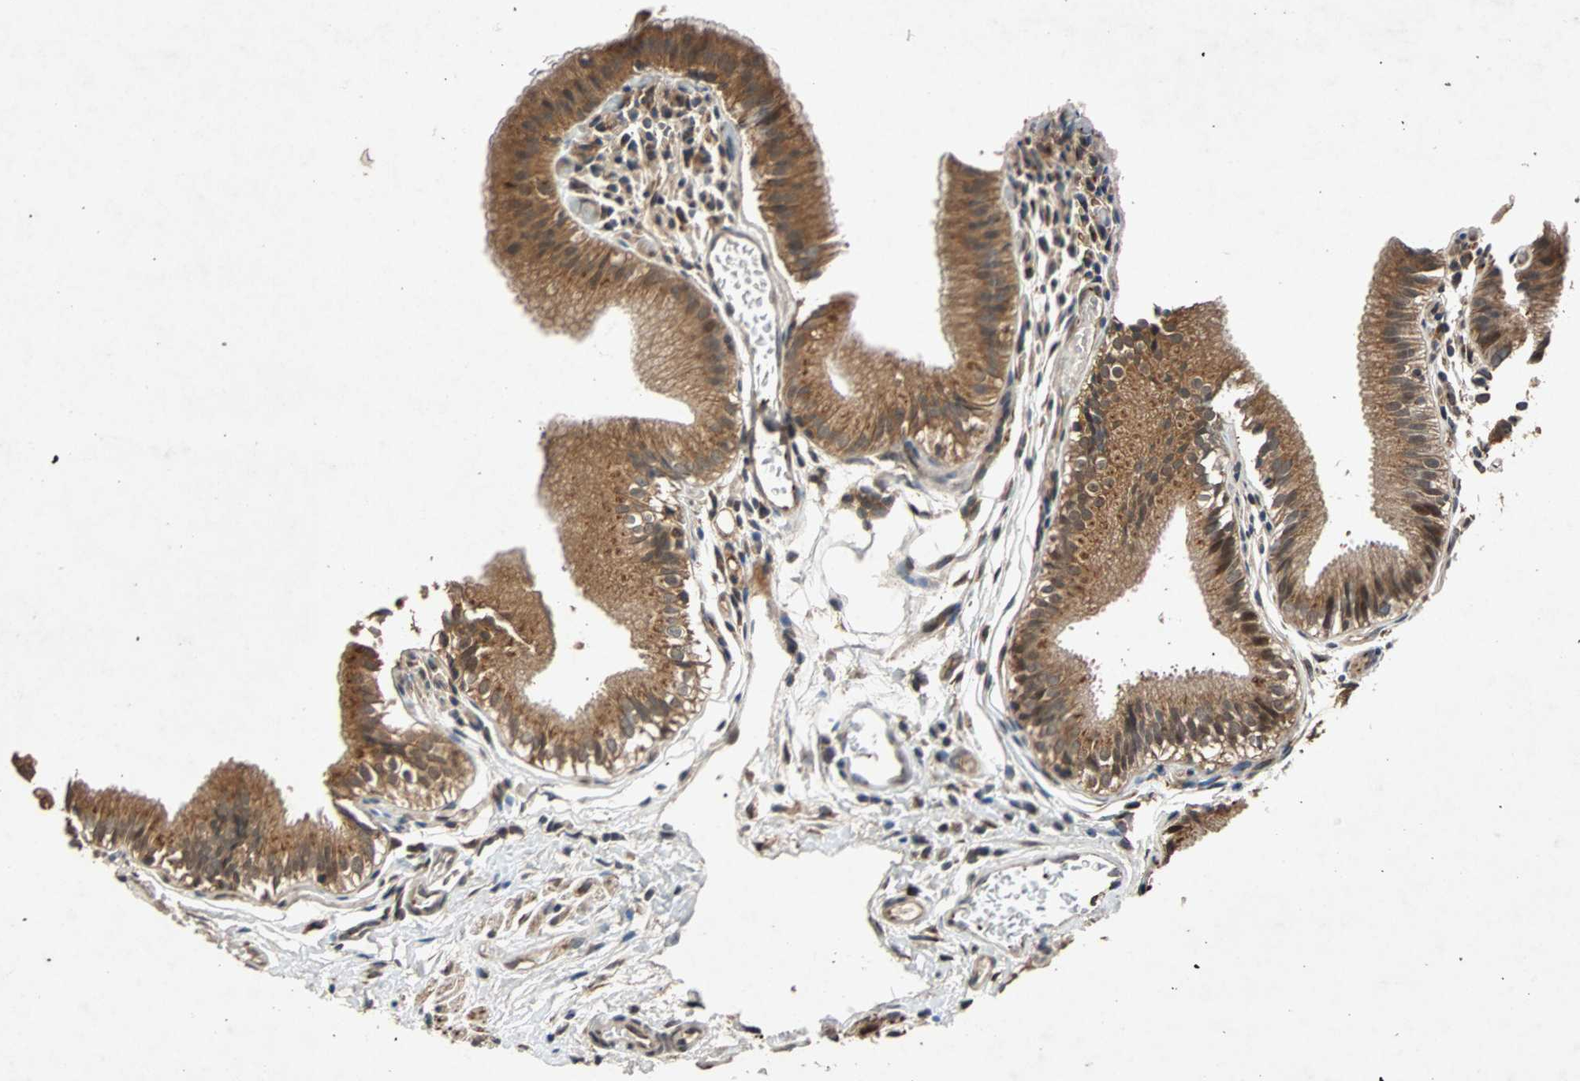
{"staining": {"intensity": "strong", "quantity": ">75%", "location": "cytoplasmic/membranous,nuclear"}, "tissue": "gallbladder", "cell_type": "Glandular cells", "image_type": "normal", "snomed": [{"axis": "morphology", "description": "Normal tissue, NOS"}, {"axis": "topography", "description": "Gallbladder"}], "caption": "Immunohistochemistry image of benign gallbladder: human gallbladder stained using immunohistochemistry demonstrates high levels of strong protein expression localized specifically in the cytoplasmic/membranous,nuclear of glandular cells, appearing as a cytoplasmic/membranous,nuclear brown color.", "gene": "USP31", "patient": {"sex": "female", "age": 26}}